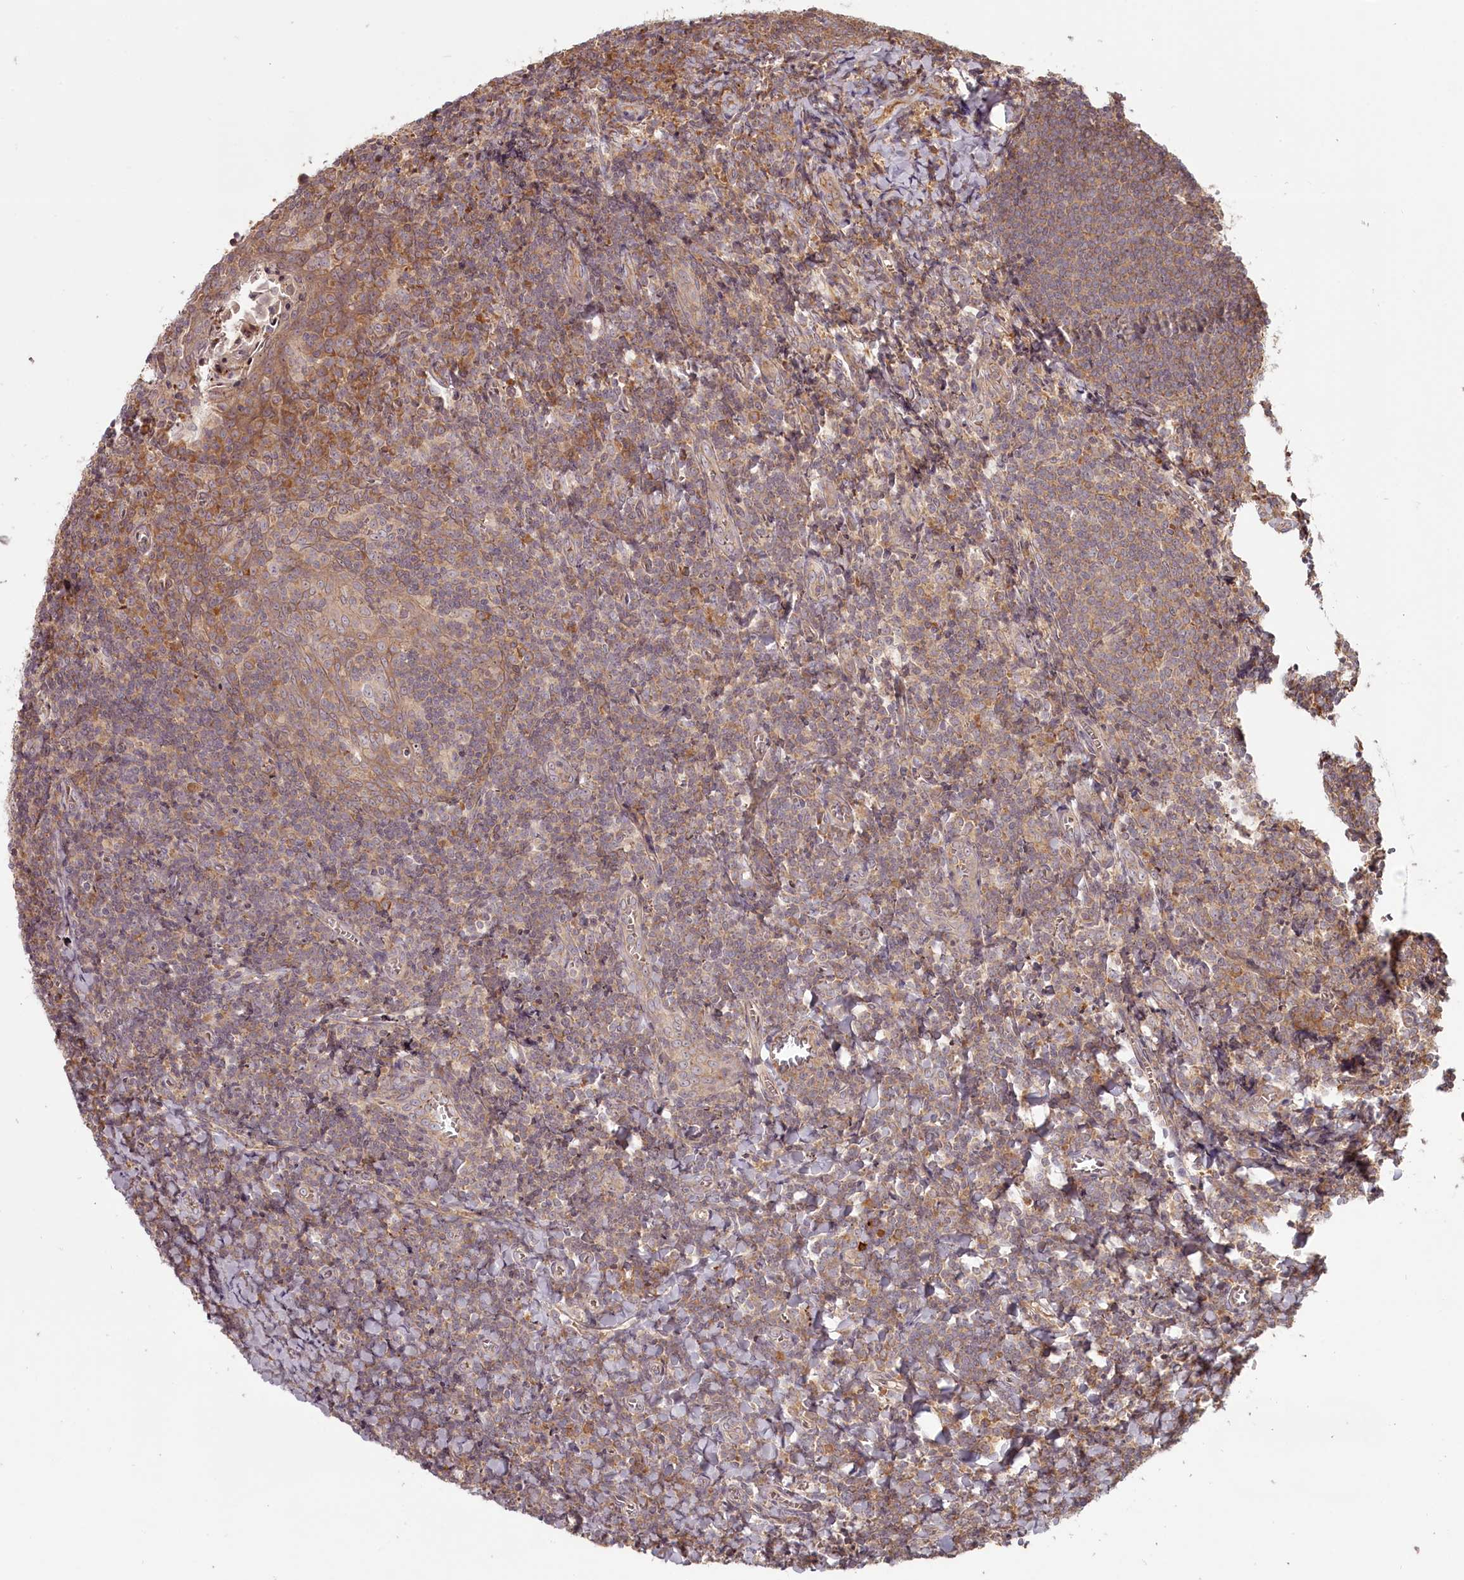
{"staining": {"intensity": "moderate", "quantity": "<25%", "location": "cytoplasmic/membranous"}, "tissue": "tonsil", "cell_type": "Germinal center cells", "image_type": "normal", "snomed": [{"axis": "morphology", "description": "Normal tissue, NOS"}, {"axis": "topography", "description": "Tonsil"}], "caption": "DAB immunohistochemical staining of benign tonsil demonstrates moderate cytoplasmic/membranous protein expression in approximately <25% of germinal center cells.", "gene": "TMIE", "patient": {"sex": "male", "age": 27}}